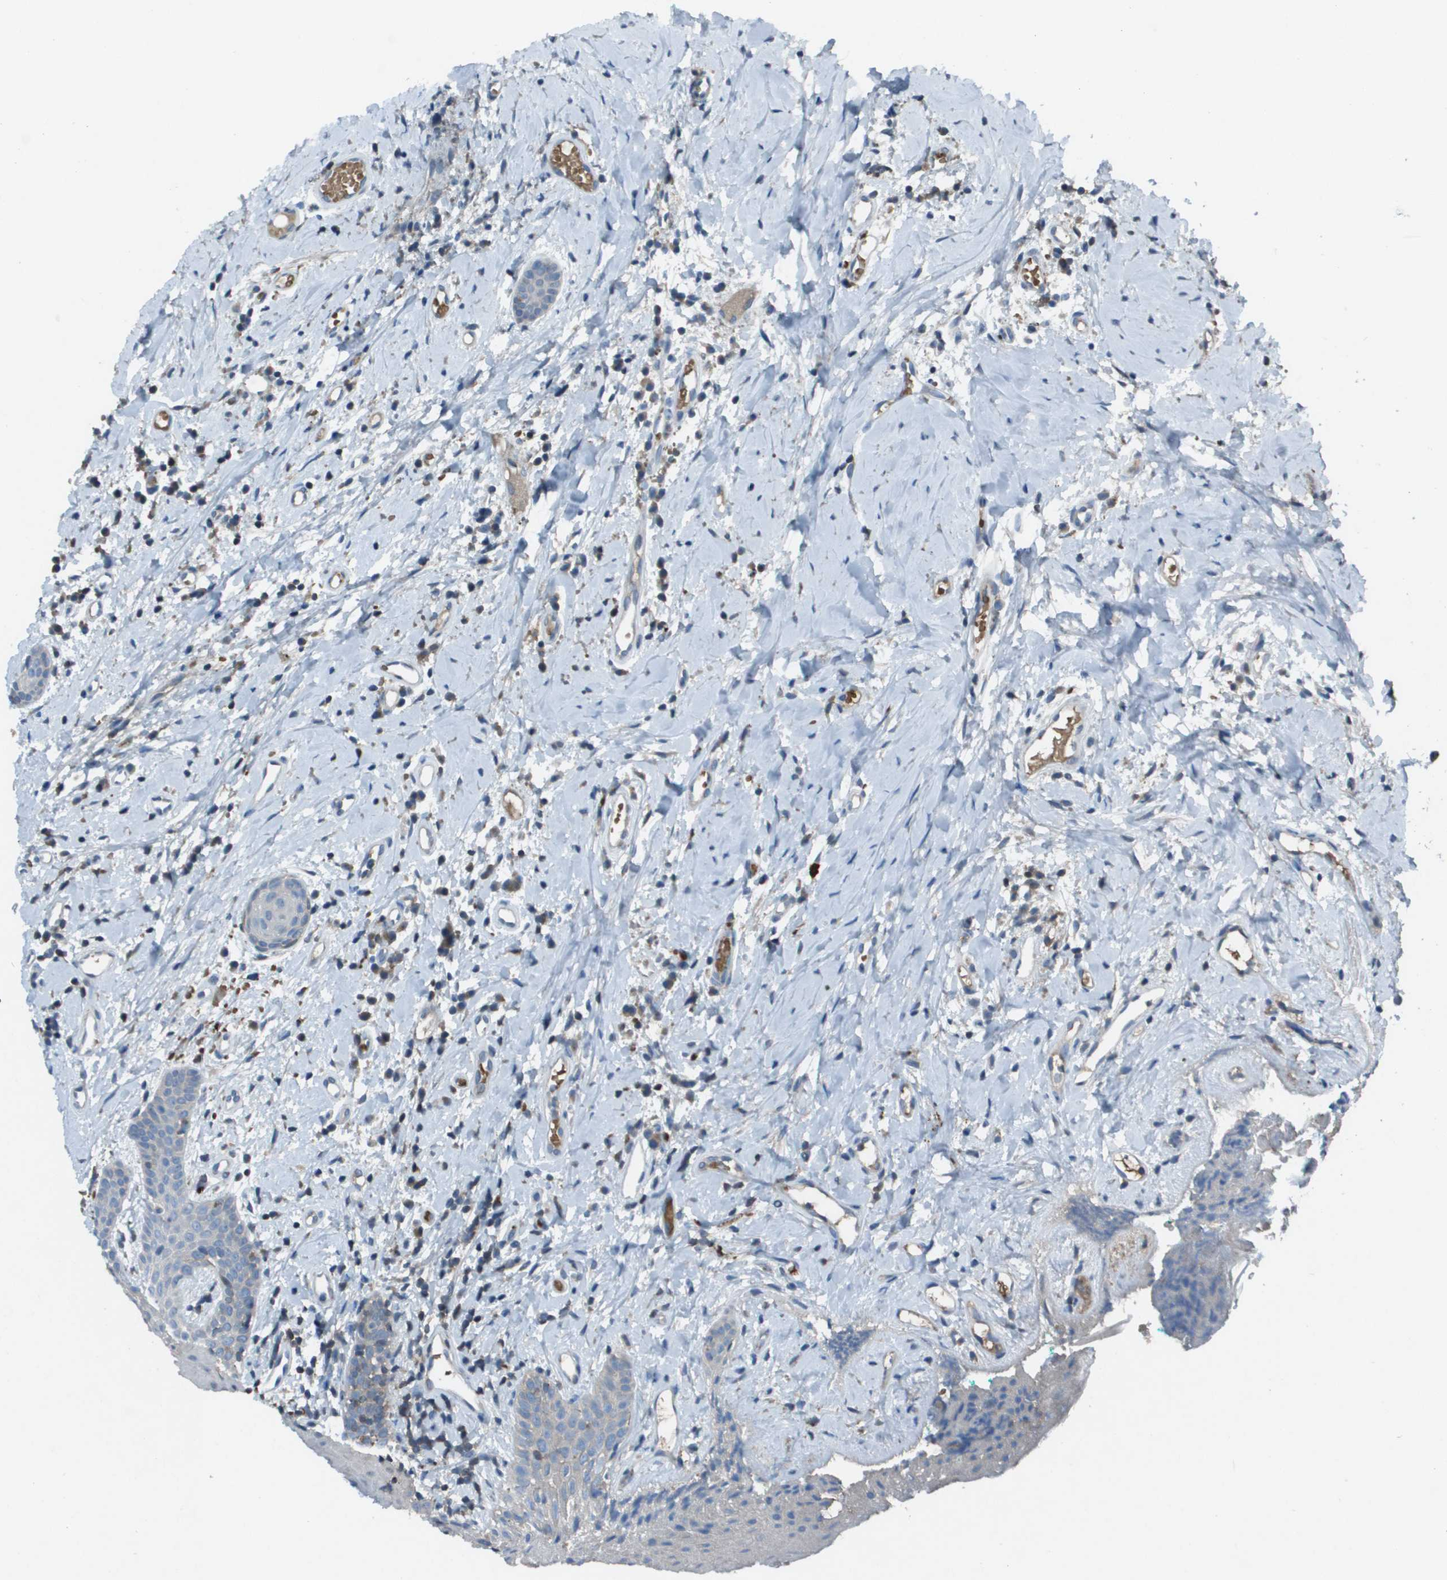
{"staining": {"intensity": "negative", "quantity": "none", "location": "none"}, "tissue": "oral mucosa", "cell_type": "Squamous epithelial cells", "image_type": "normal", "snomed": [{"axis": "morphology", "description": "Normal tissue, NOS"}, {"axis": "morphology", "description": "Squamous cell carcinoma, NOS"}, {"axis": "topography", "description": "Oral tissue"}, {"axis": "topography", "description": "Salivary gland"}, {"axis": "topography", "description": "Head-Neck"}], "caption": "This is a histopathology image of IHC staining of normal oral mucosa, which shows no positivity in squamous epithelial cells.", "gene": "CAMK4", "patient": {"sex": "female", "age": 62}}